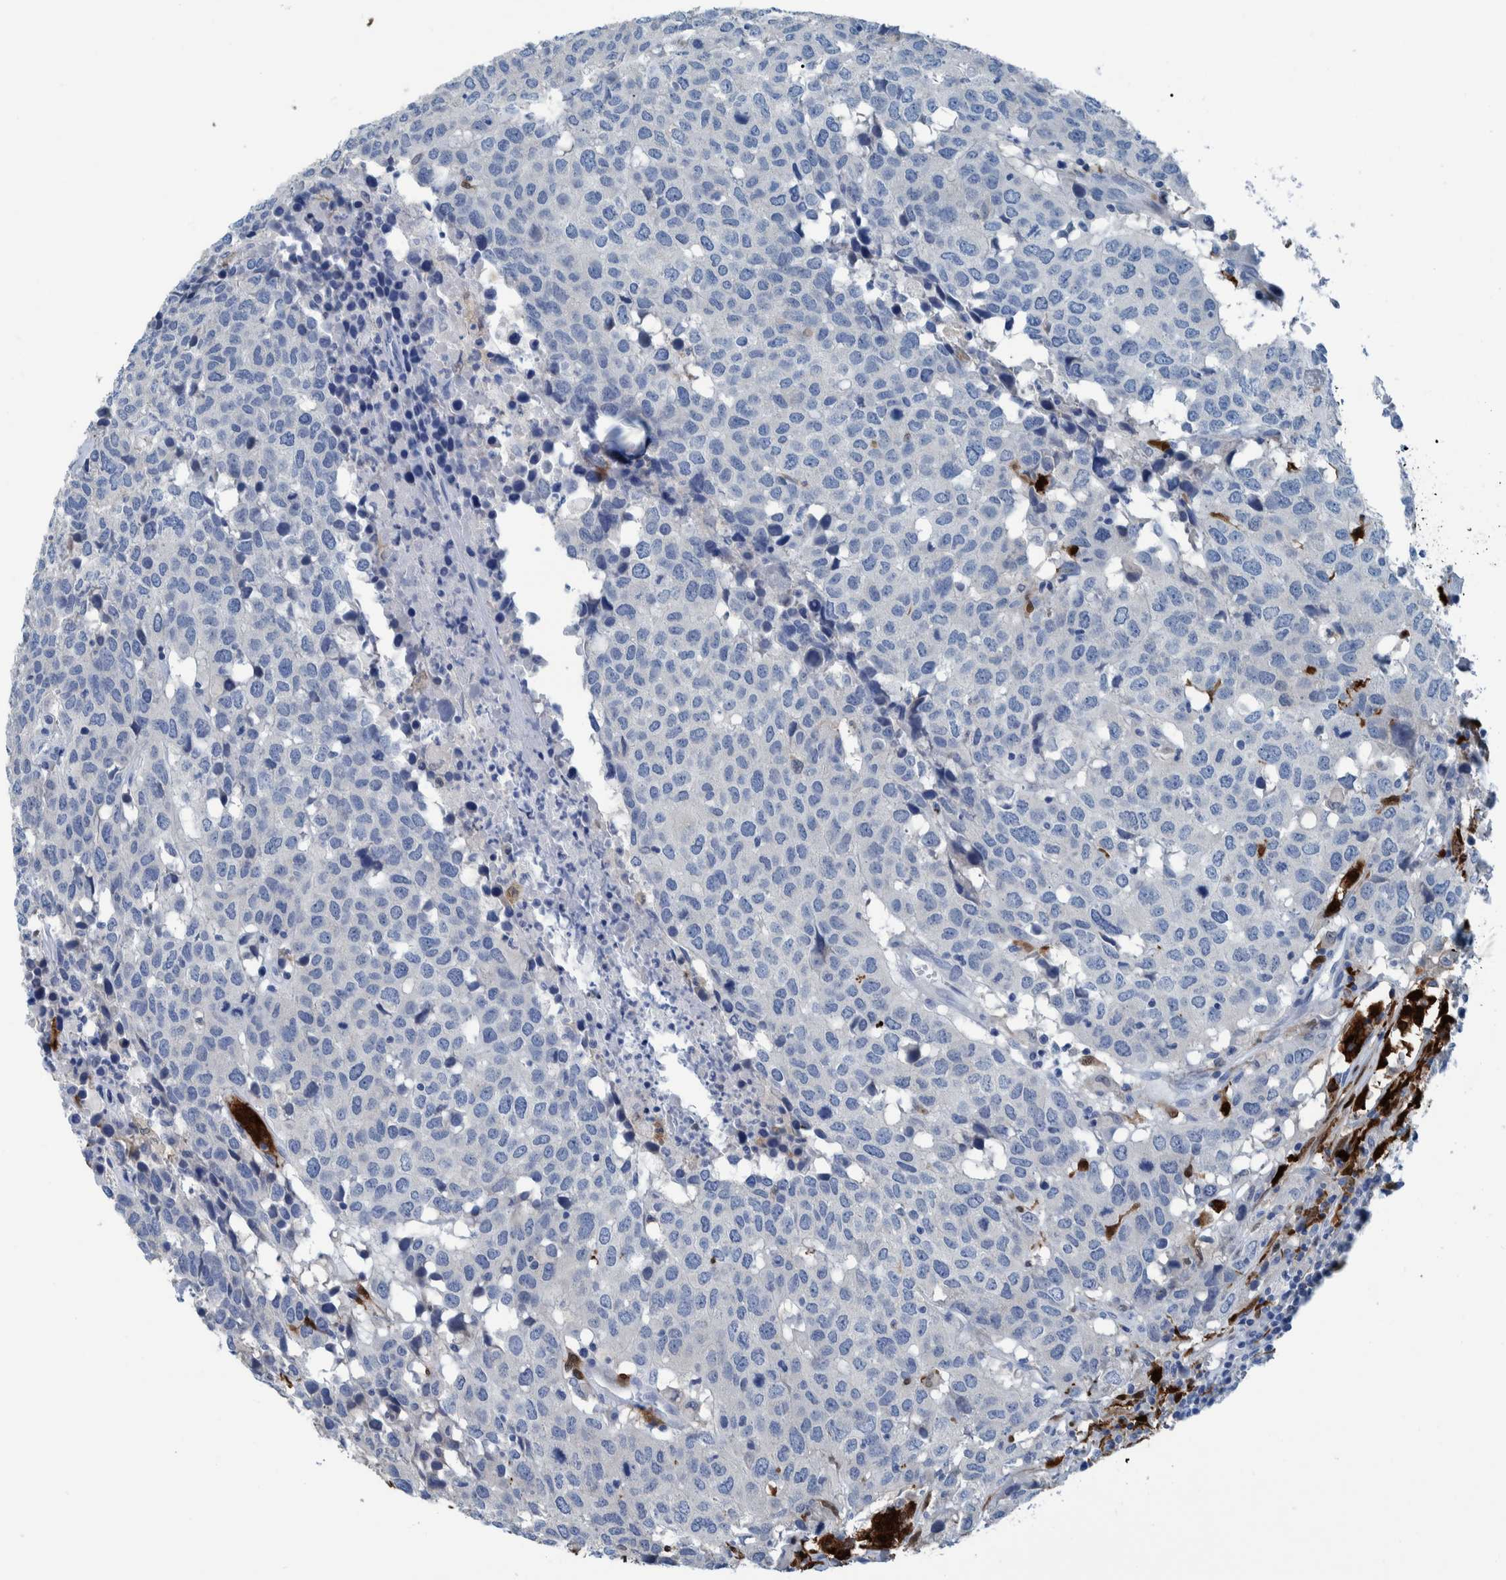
{"staining": {"intensity": "negative", "quantity": "none", "location": "none"}, "tissue": "head and neck cancer", "cell_type": "Tumor cells", "image_type": "cancer", "snomed": [{"axis": "morphology", "description": "Squamous cell carcinoma, NOS"}, {"axis": "topography", "description": "Head-Neck"}], "caption": "Protein analysis of head and neck squamous cell carcinoma displays no significant positivity in tumor cells.", "gene": "IDO1", "patient": {"sex": "male", "age": 66}}